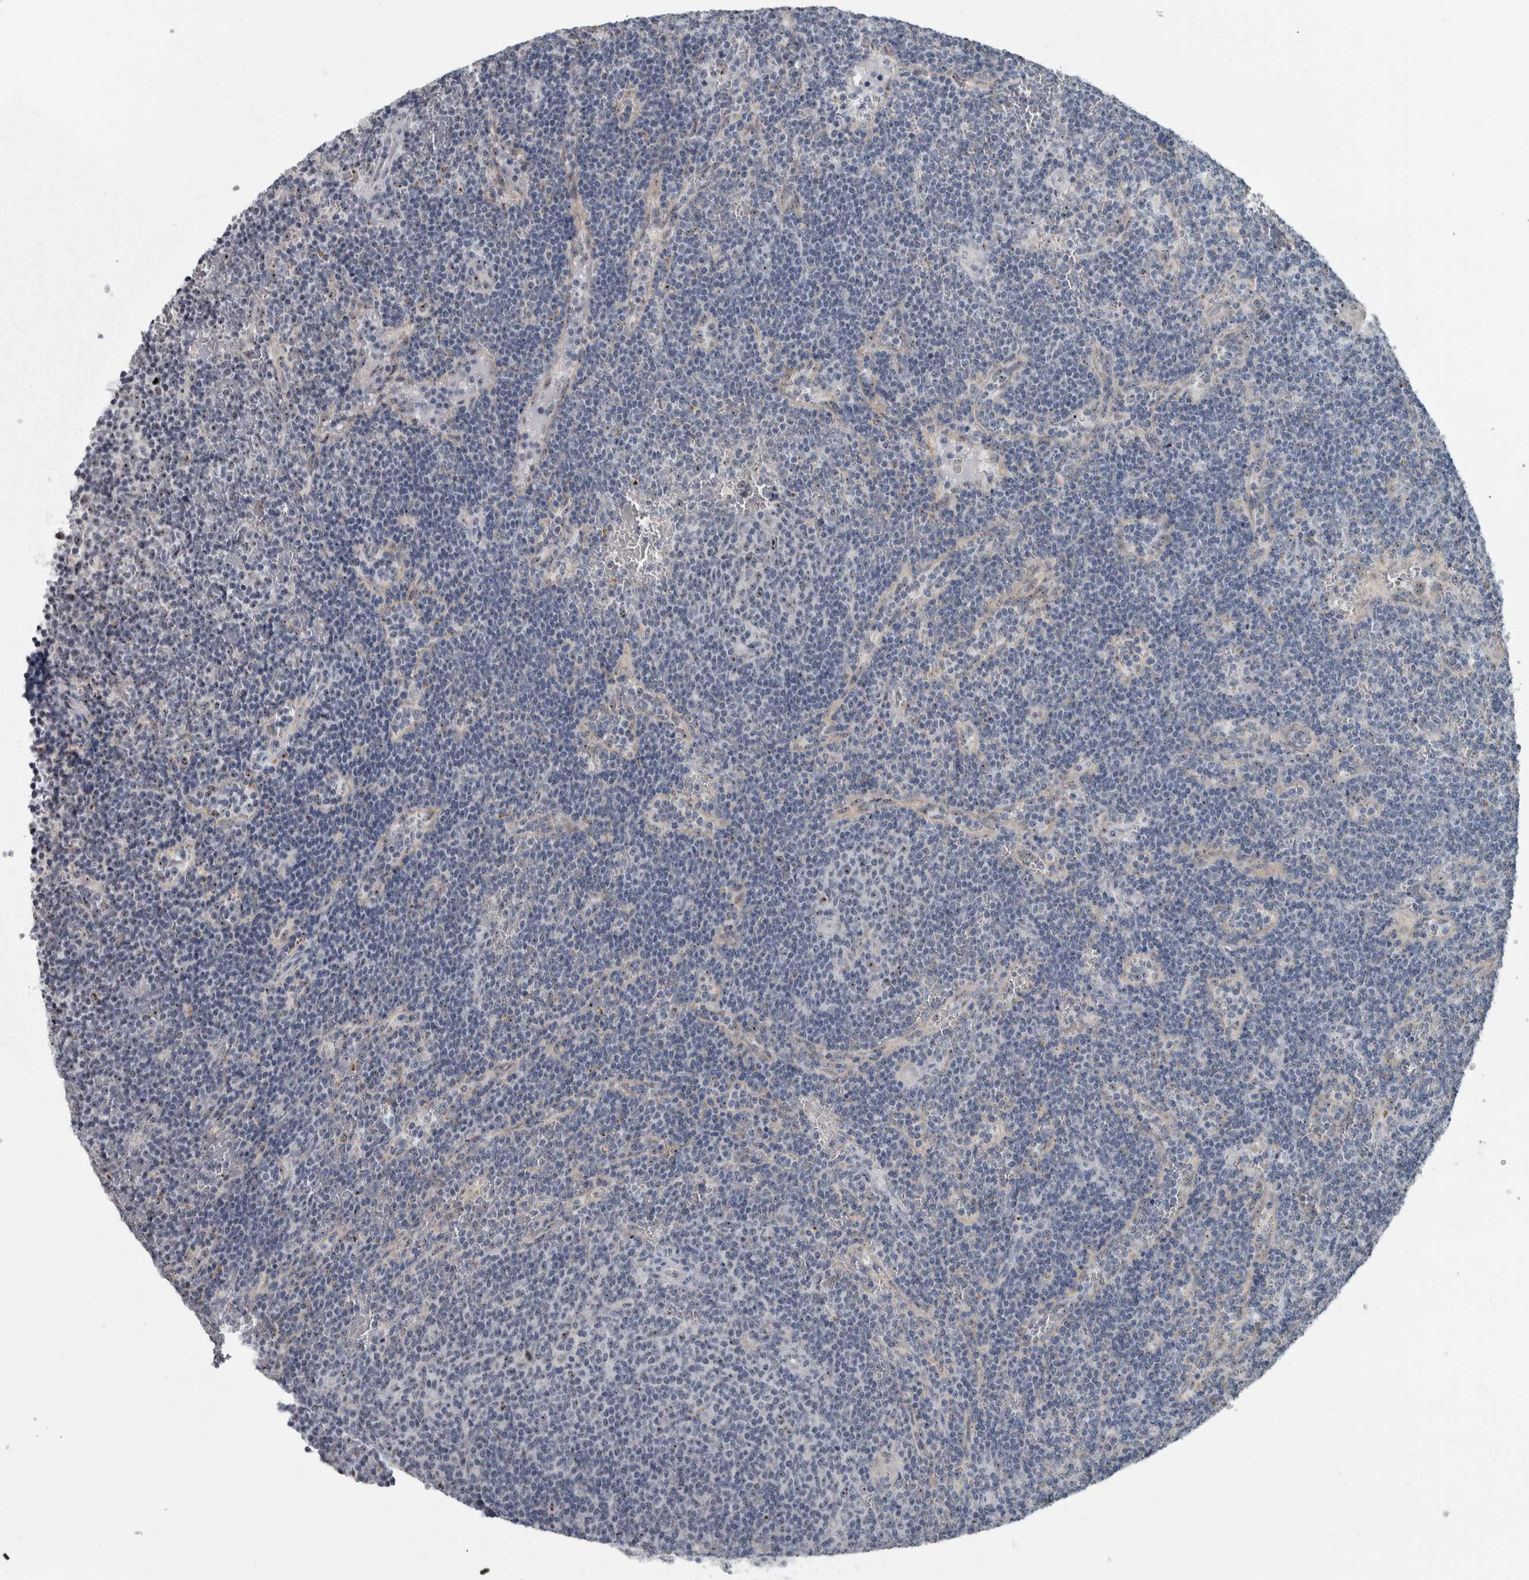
{"staining": {"intensity": "weak", "quantity": "<25%", "location": "nuclear"}, "tissue": "lymphoma", "cell_type": "Tumor cells", "image_type": "cancer", "snomed": [{"axis": "morphology", "description": "Malignant lymphoma, non-Hodgkin's type, Low grade"}, {"axis": "topography", "description": "Spleen"}], "caption": "This micrograph is of lymphoma stained with IHC to label a protein in brown with the nuclei are counter-stained blue. There is no positivity in tumor cells.", "gene": "UTP6", "patient": {"sex": "female", "age": 50}}